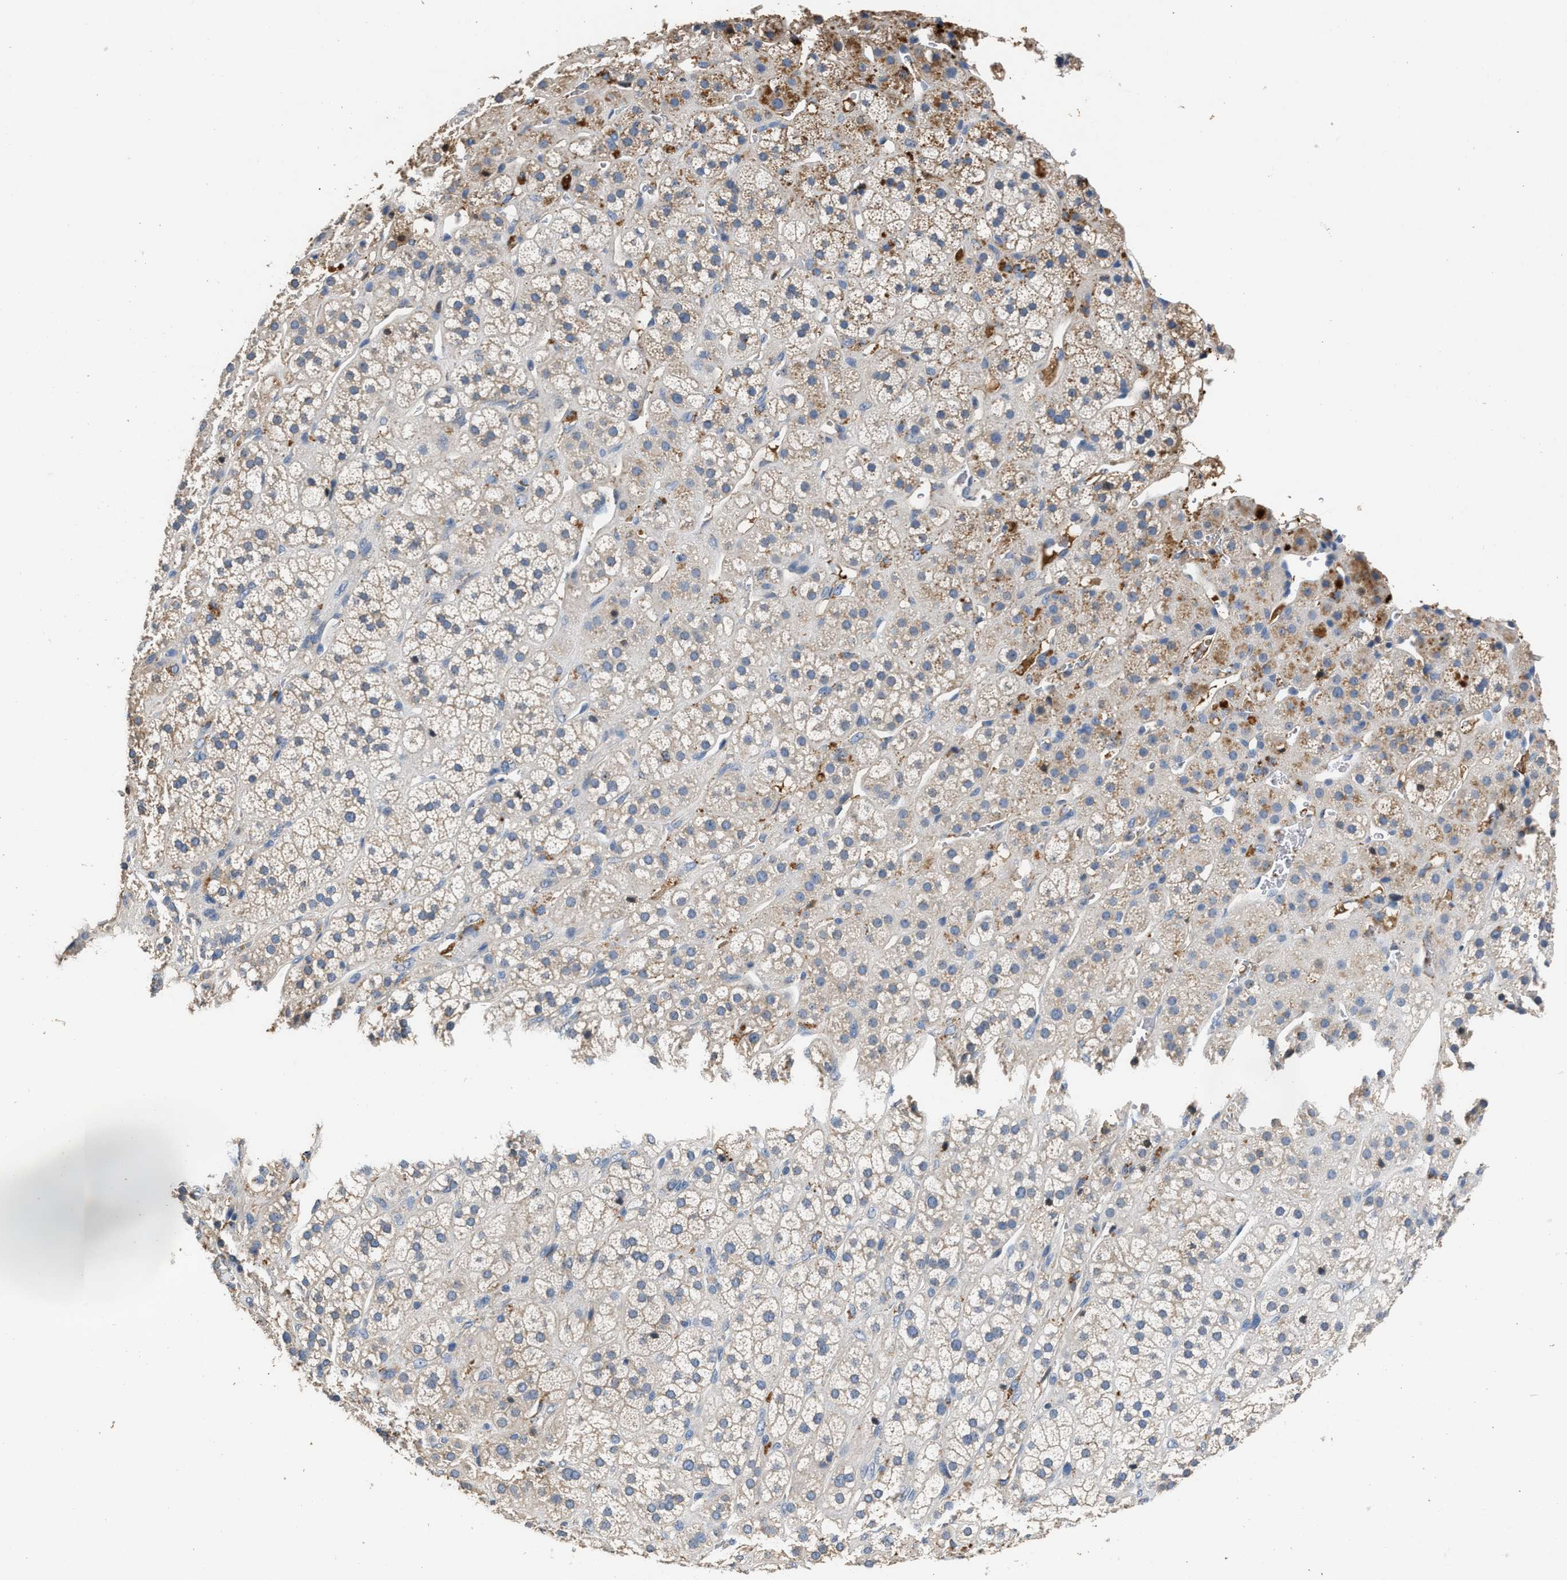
{"staining": {"intensity": "moderate", "quantity": "25%-75%", "location": "cytoplasmic/membranous"}, "tissue": "adrenal gland", "cell_type": "Glandular cells", "image_type": "normal", "snomed": [{"axis": "morphology", "description": "Normal tissue, NOS"}, {"axis": "topography", "description": "Adrenal gland"}], "caption": "Immunohistochemistry histopathology image of benign adrenal gland: human adrenal gland stained using immunohistochemistry (IHC) demonstrates medium levels of moderate protein expression localized specifically in the cytoplasmic/membranous of glandular cells, appearing as a cytoplasmic/membranous brown color.", "gene": "C3", "patient": {"sex": "male", "age": 56}}